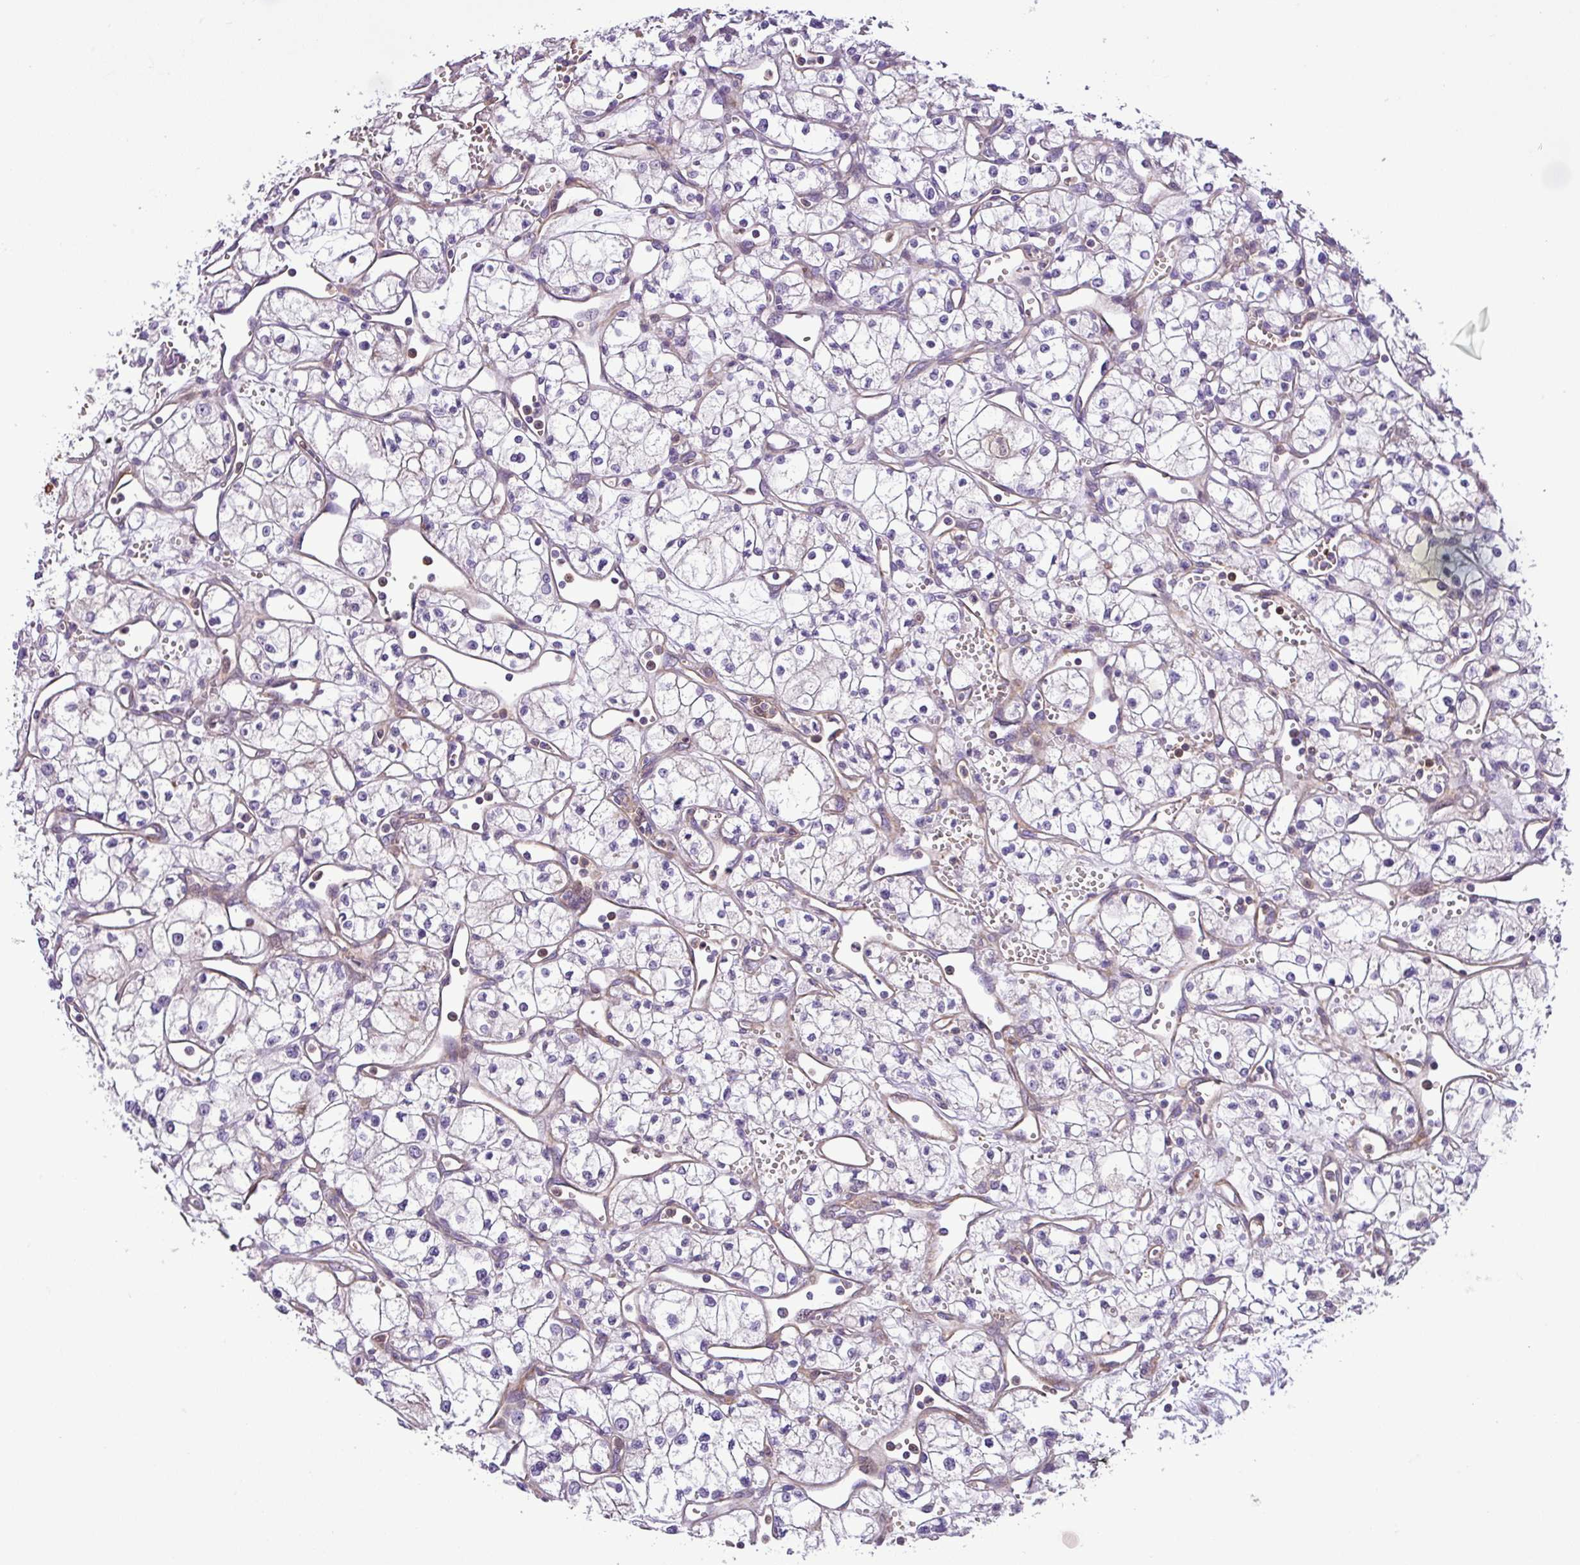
{"staining": {"intensity": "negative", "quantity": "none", "location": "none"}, "tissue": "renal cancer", "cell_type": "Tumor cells", "image_type": "cancer", "snomed": [{"axis": "morphology", "description": "Adenocarcinoma, NOS"}, {"axis": "topography", "description": "Kidney"}], "caption": "This micrograph is of renal adenocarcinoma stained with immunohistochemistry (IHC) to label a protein in brown with the nuclei are counter-stained blue. There is no staining in tumor cells.", "gene": "NBEAL2", "patient": {"sex": "male", "age": 59}}